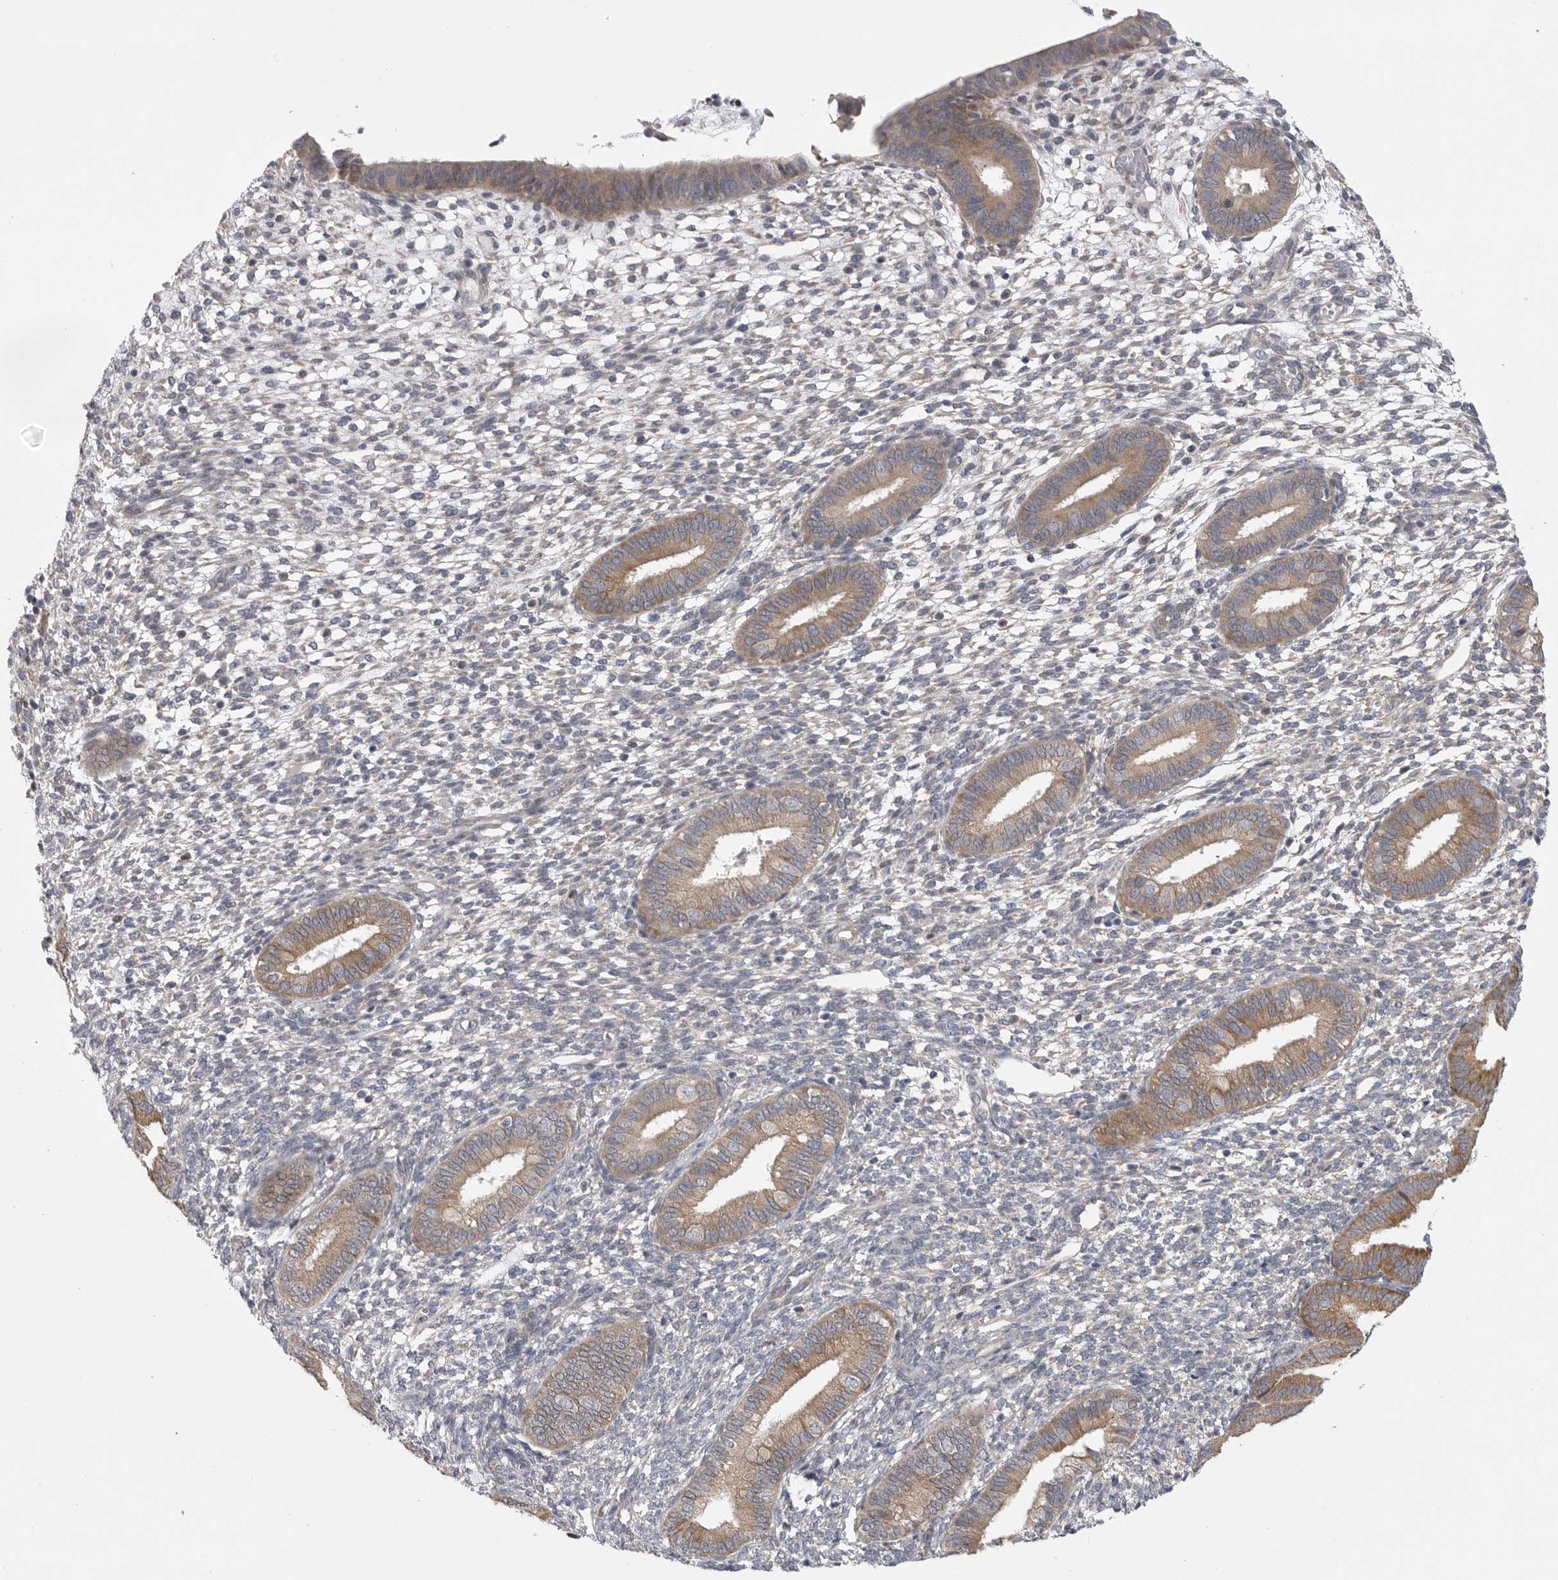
{"staining": {"intensity": "negative", "quantity": "none", "location": "none"}, "tissue": "endometrium", "cell_type": "Cells in endometrial stroma", "image_type": "normal", "snomed": [{"axis": "morphology", "description": "Normal tissue, NOS"}, {"axis": "topography", "description": "Endometrium"}], "caption": "Immunohistochemical staining of normal endometrium displays no significant expression in cells in endometrial stroma.", "gene": "FBXO43", "patient": {"sex": "female", "age": 46}}